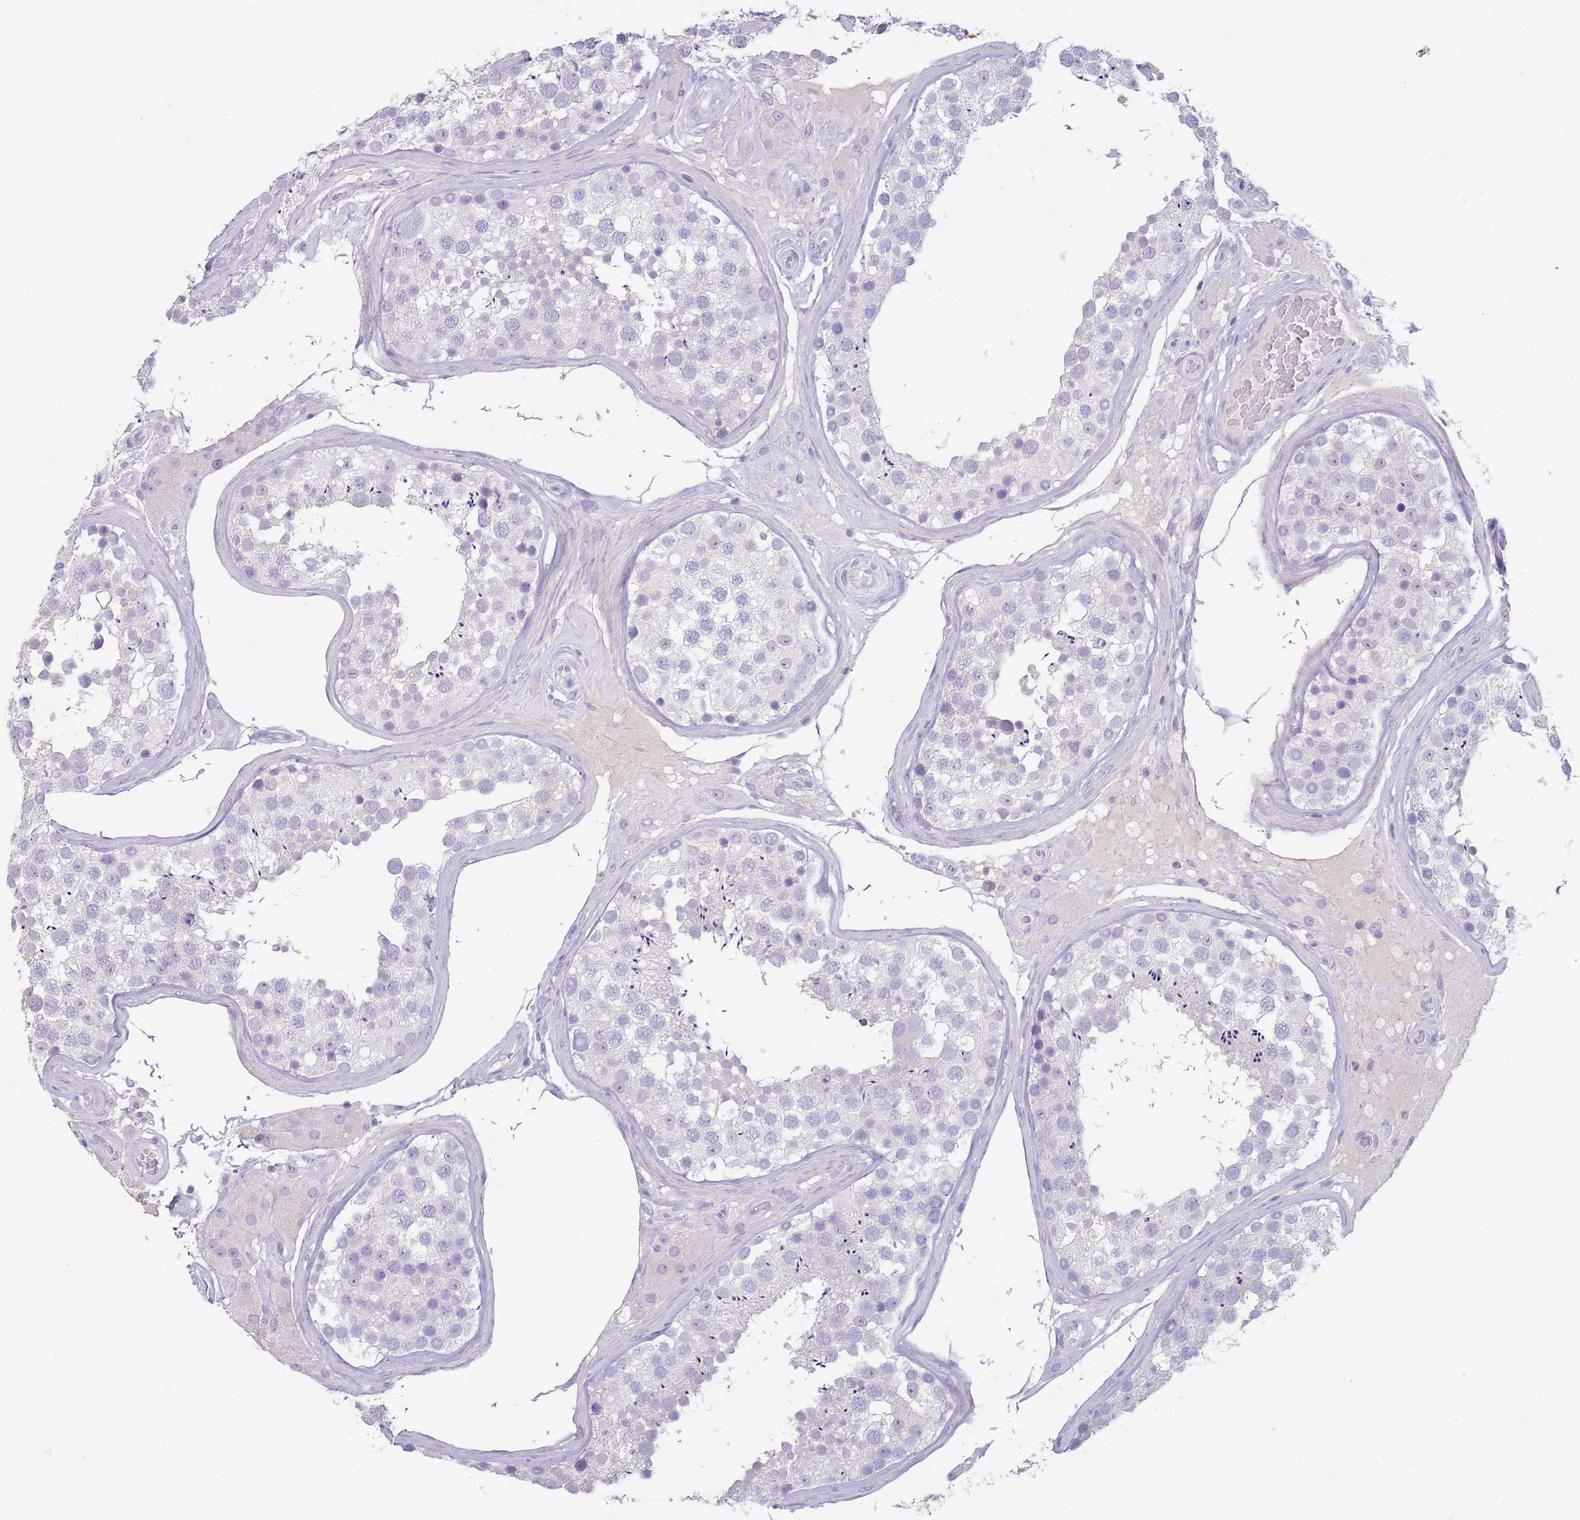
{"staining": {"intensity": "negative", "quantity": "none", "location": "none"}, "tissue": "testis", "cell_type": "Cells in seminiferous ducts", "image_type": "normal", "snomed": [{"axis": "morphology", "description": "Normal tissue, NOS"}, {"axis": "topography", "description": "Testis"}], "caption": "Immunohistochemistry of normal human testis reveals no expression in cells in seminiferous ducts. Nuclei are stained in blue.", "gene": "TOX2", "patient": {"sex": "male", "age": 46}}